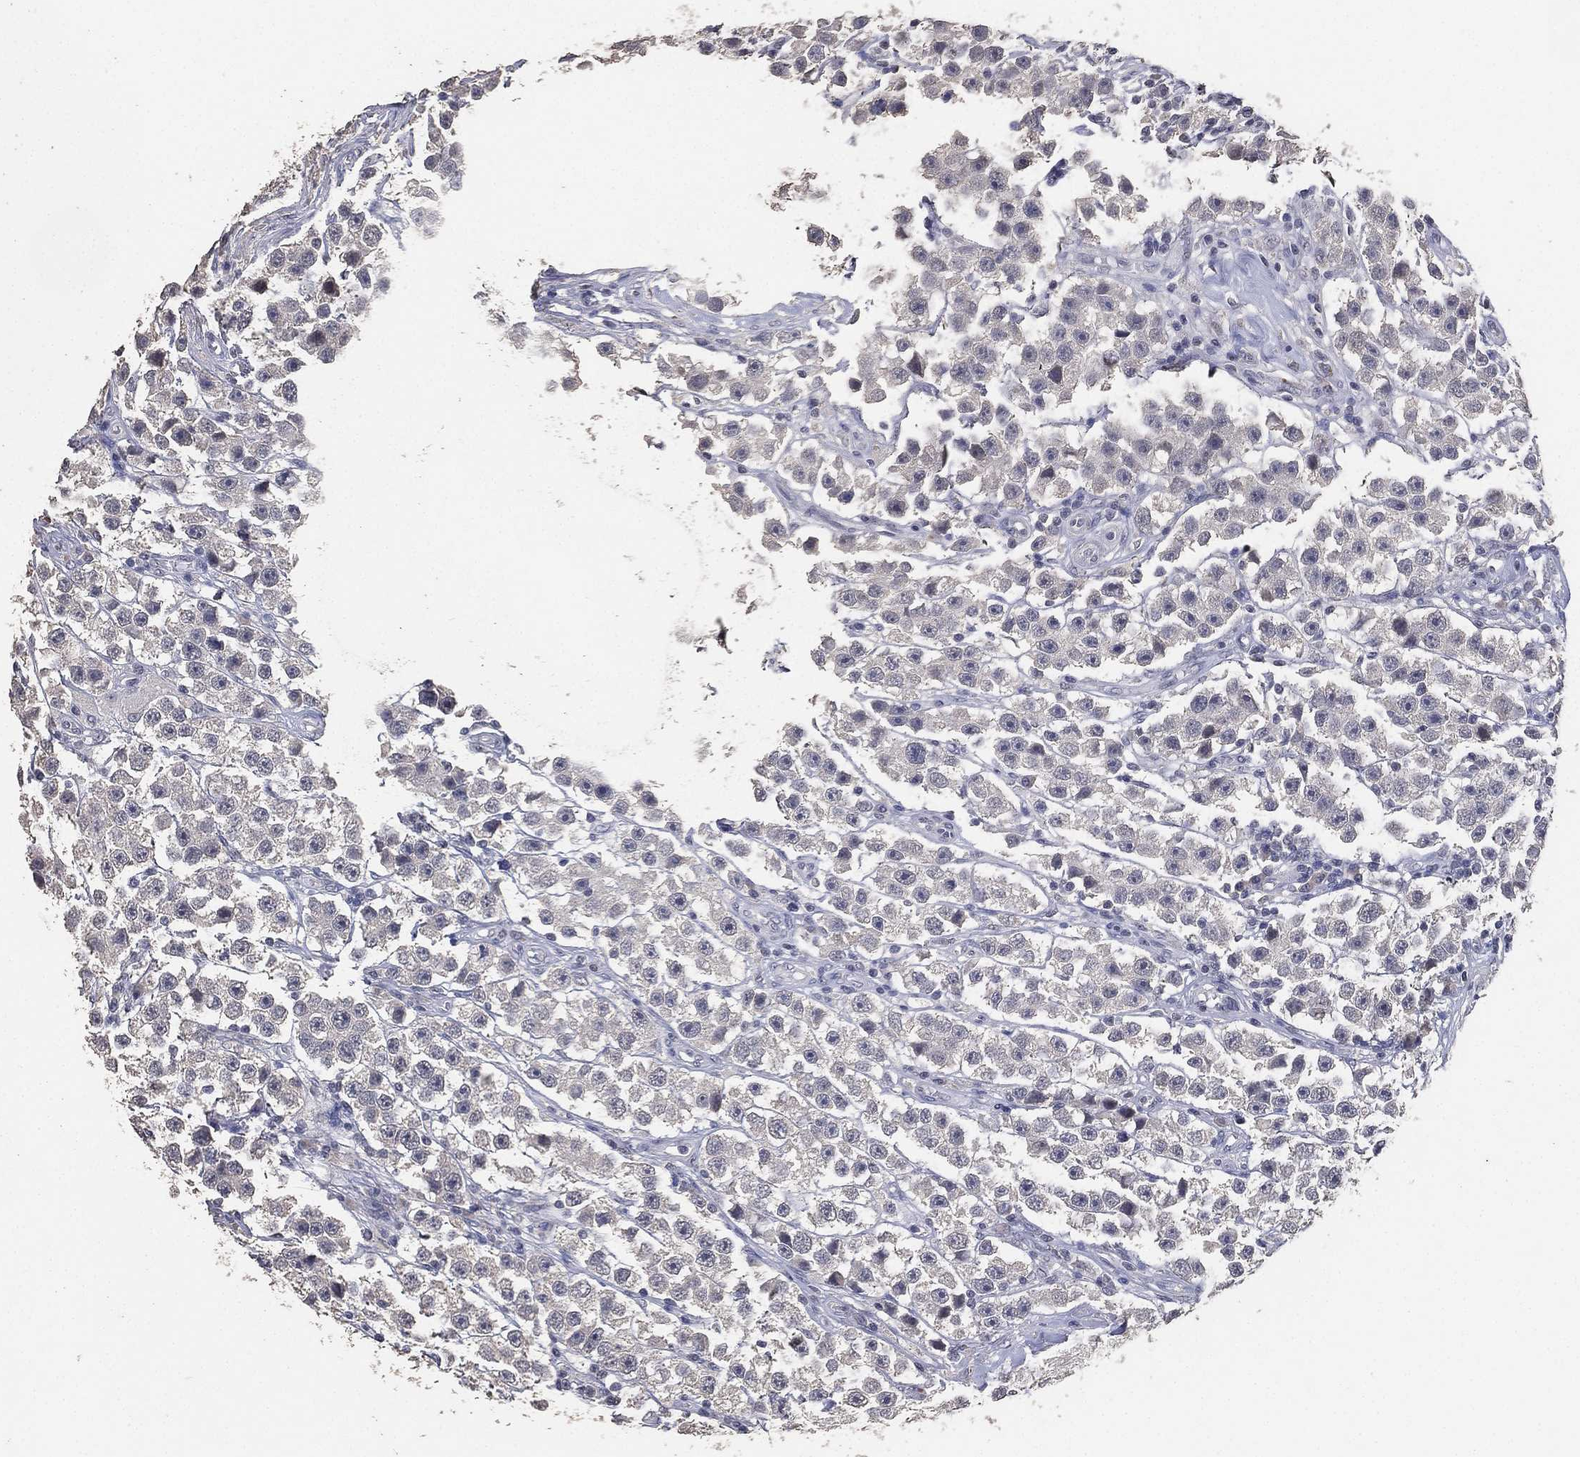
{"staining": {"intensity": "negative", "quantity": "none", "location": "none"}, "tissue": "testis cancer", "cell_type": "Tumor cells", "image_type": "cancer", "snomed": [{"axis": "morphology", "description": "Seminoma, NOS"}, {"axis": "topography", "description": "Testis"}], "caption": "The photomicrograph demonstrates no staining of tumor cells in testis cancer.", "gene": "DSG1", "patient": {"sex": "male", "age": 45}}